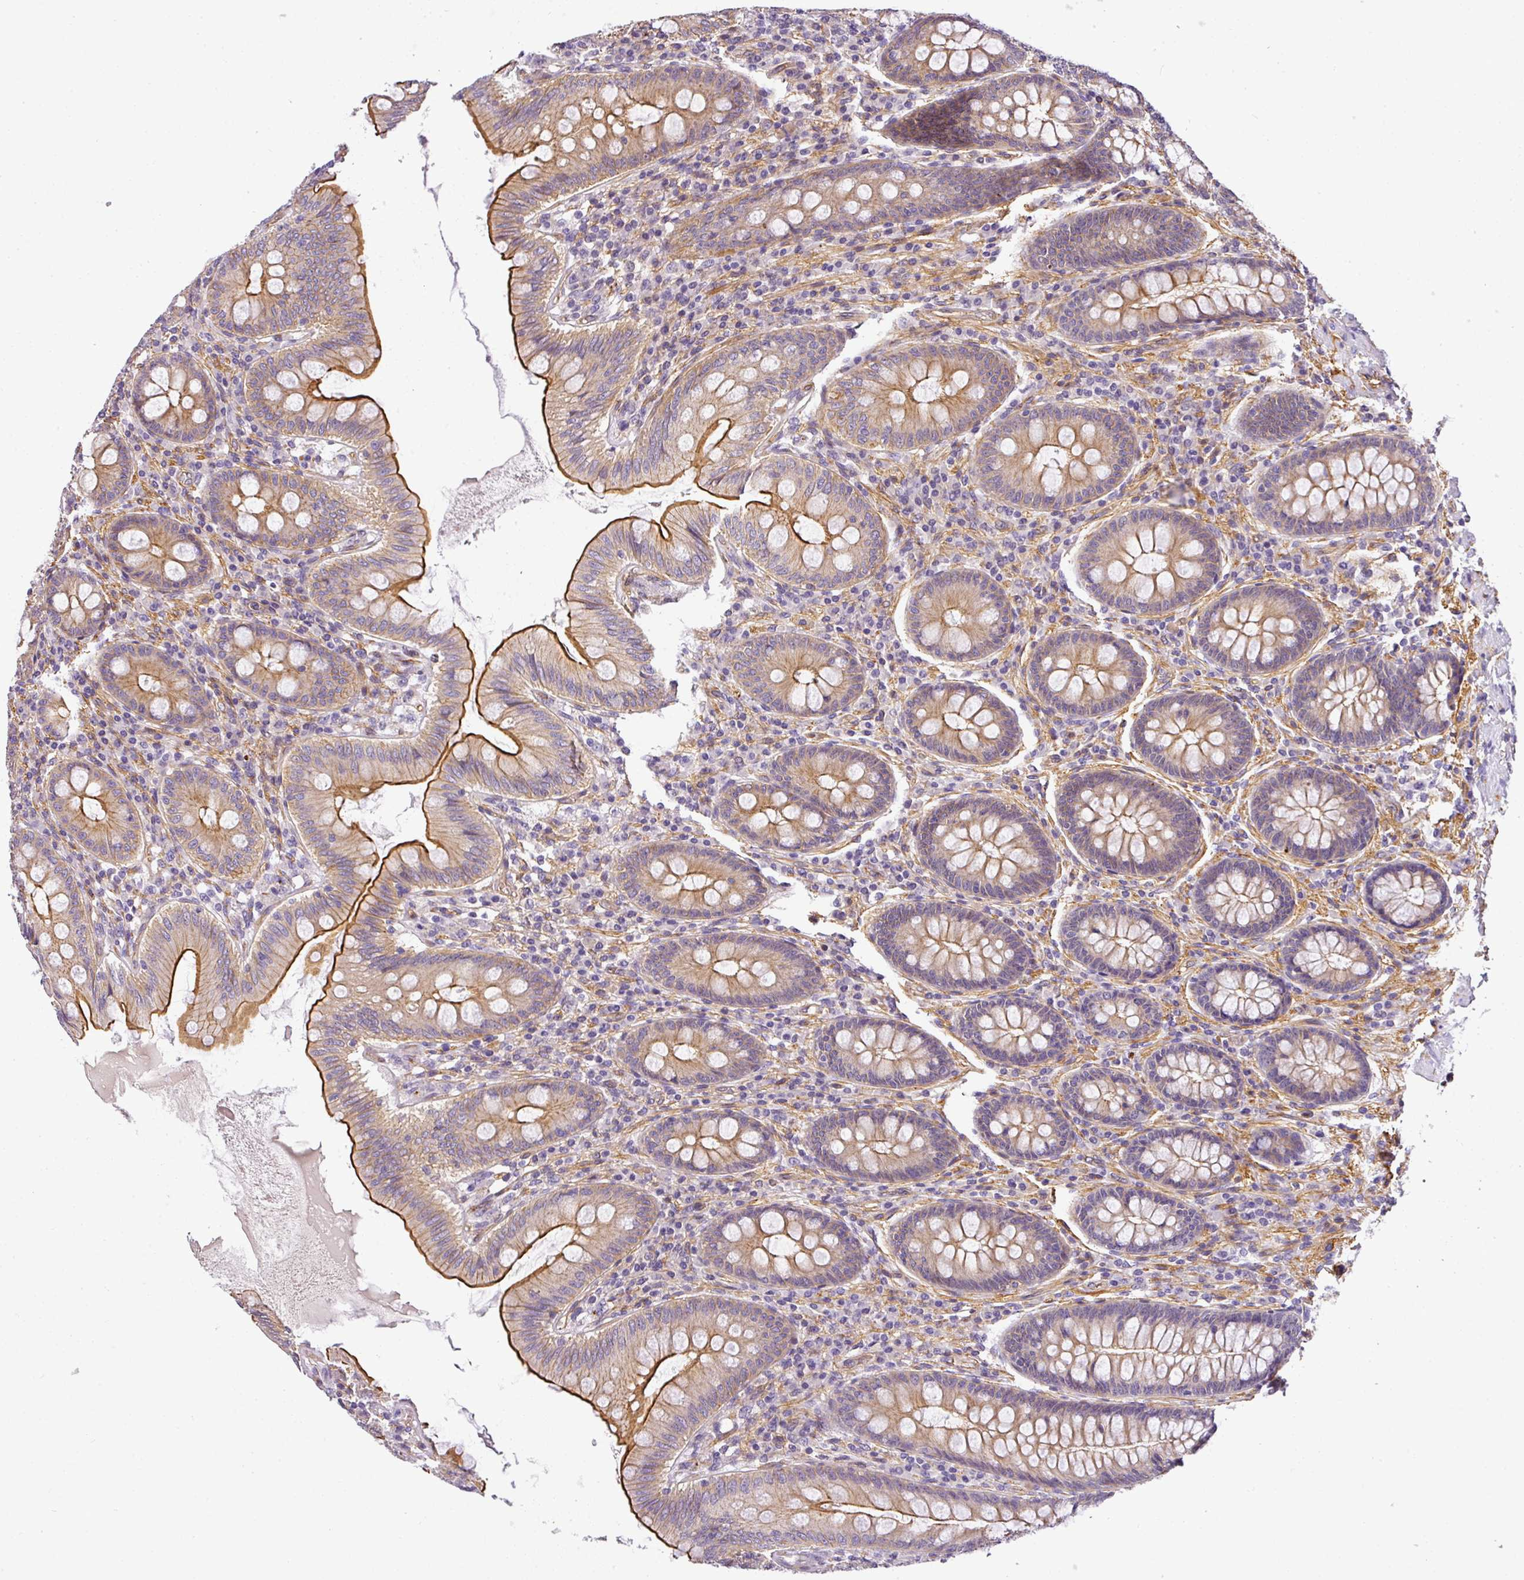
{"staining": {"intensity": "moderate", "quantity": ">75%", "location": "cytoplasmic/membranous"}, "tissue": "appendix", "cell_type": "Glandular cells", "image_type": "normal", "snomed": [{"axis": "morphology", "description": "Normal tissue, NOS"}, {"axis": "topography", "description": "Appendix"}], "caption": "Protein staining by IHC demonstrates moderate cytoplasmic/membranous staining in approximately >75% of glandular cells in normal appendix.", "gene": "OR11H4", "patient": {"sex": "male", "age": 71}}